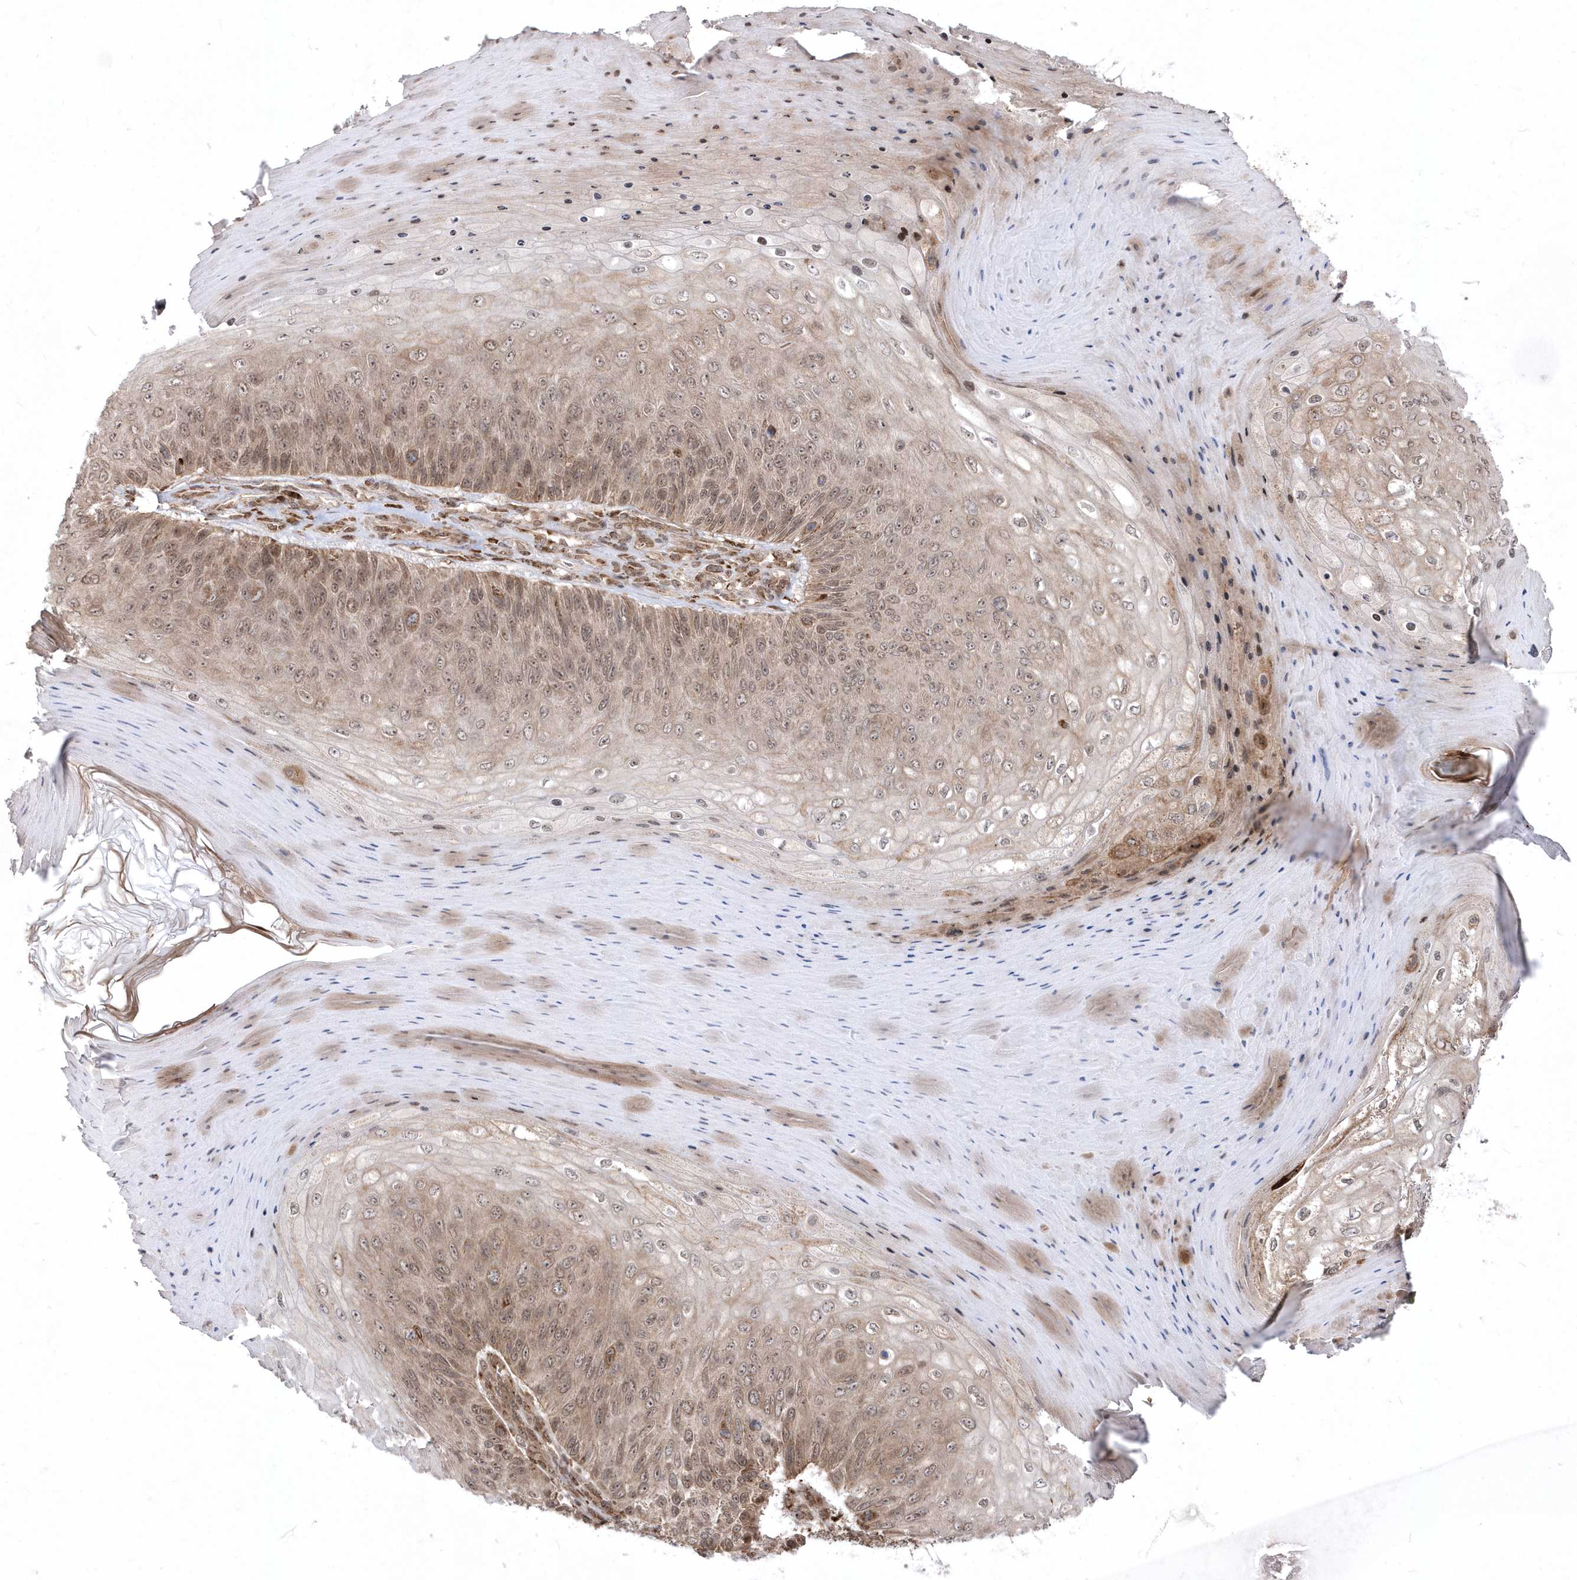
{"staining": {"intensity": "moderate", "quantity": "25%-75%", "location": "cytoplasmic/membranous,nuclear"}, "tissue": "skin cancer", "cell_type": "Tumor cells", "image_type": "cancer", "snomed": [{"axis": "morphology", "description": "Squamous cell carcinoma, NOS"}, {"axis": "topography", "description": "Skin"}], "caption": "The histopathology image reveals staining of skin squamous cell carcinoma, revealing moderate cytoplasmic/membranous and nuclear protein staining (brown color) within tumor cells. (DAB IHC with brightfield microscopy, high magnification).", "gene": "EPC2", "patient": {"sex": "female", "age": 88}}